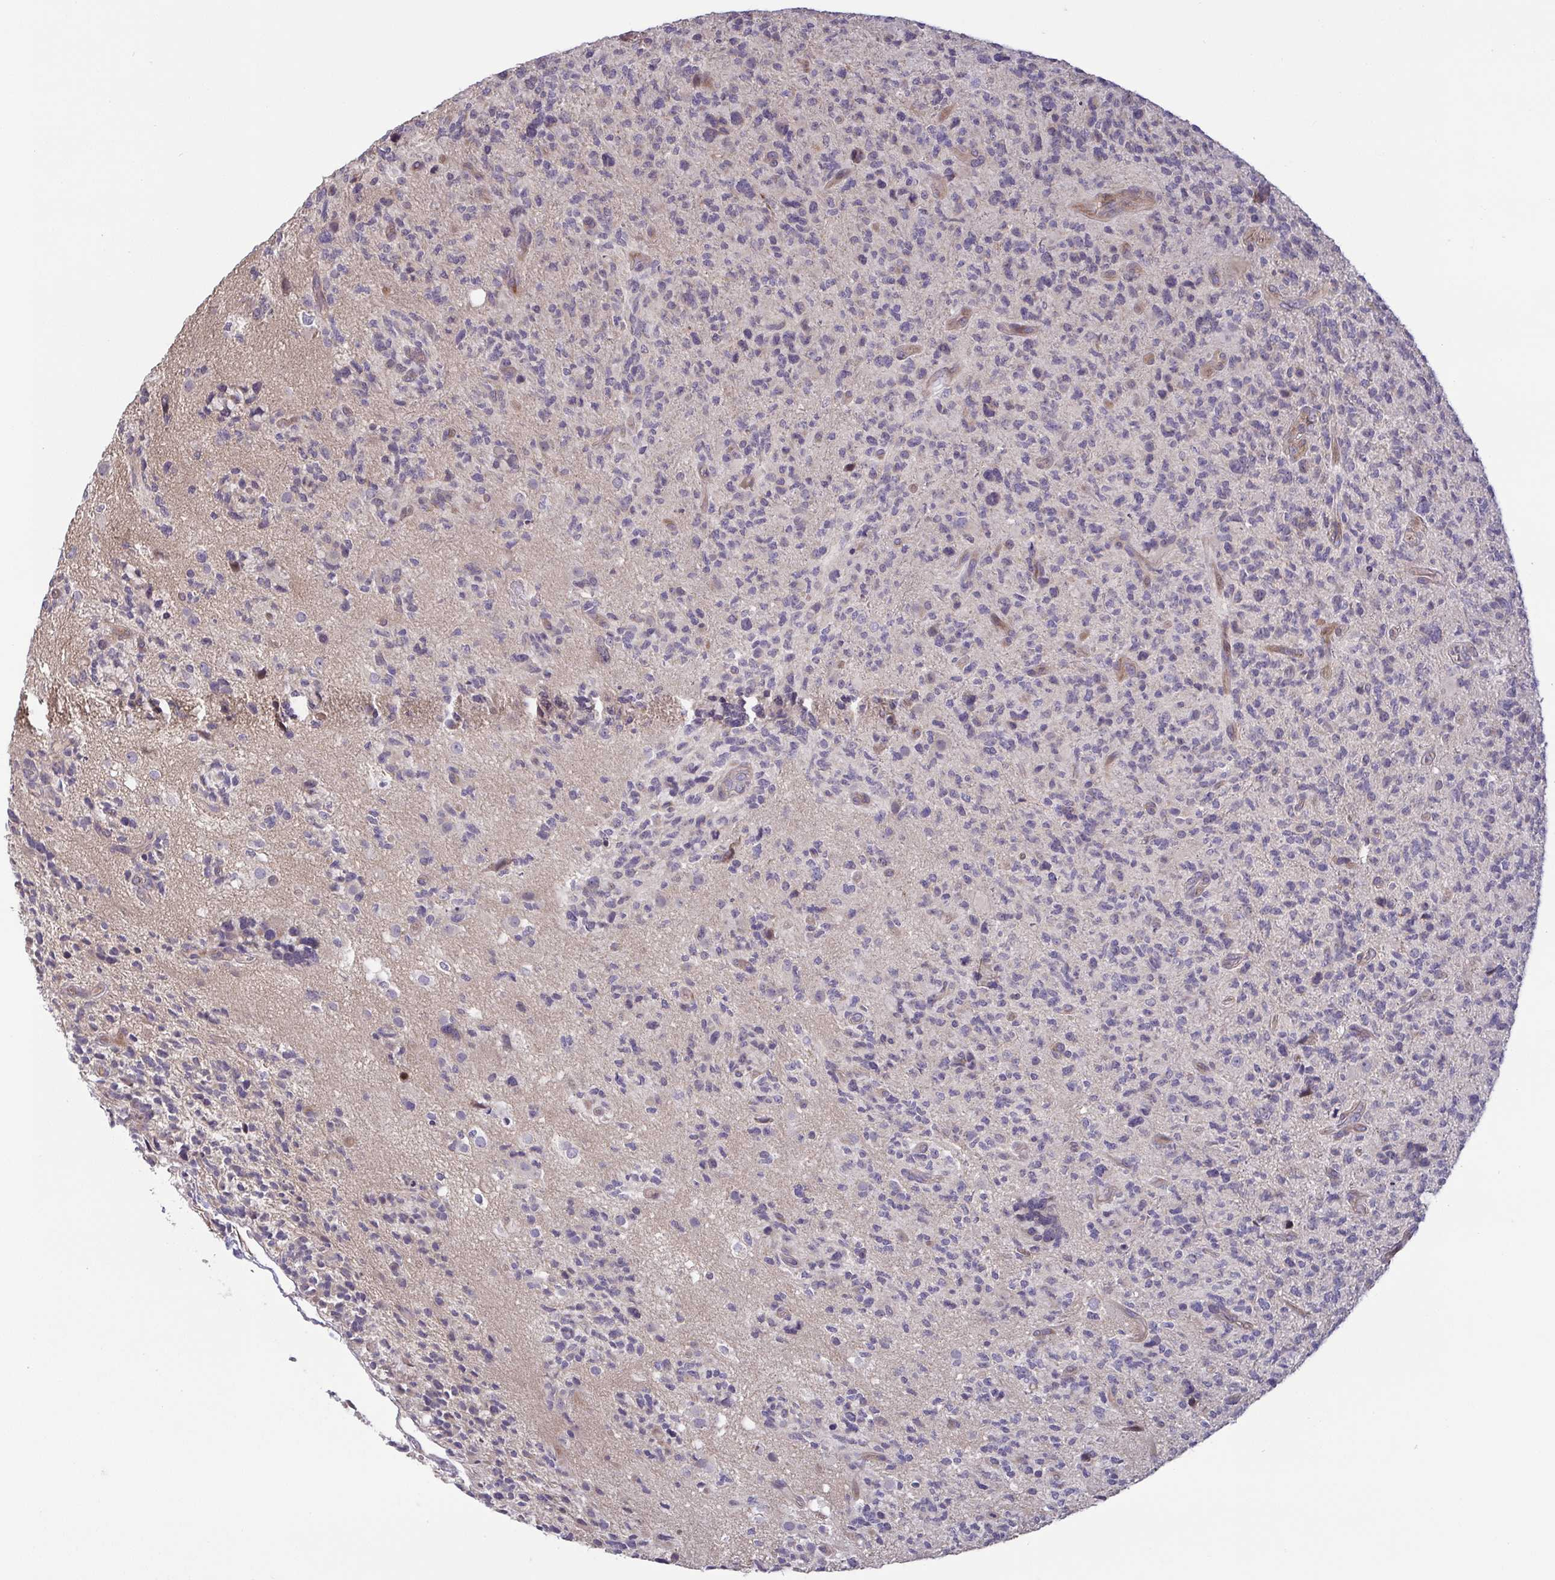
{"staining": {"intensity": "negative", "quantity": "none", "location": "none"}, "tissue": "glioma", "cell_type": "Tumor cells", "image_type": "cancer", "snomed": [{"axis": "morphology", "description": "Glioma, malignant, High grade"}, {"axis": "topography", "description": "Brain"}], "caption": "Immunohistochemistry (IHC) image of malignant high-grade glioma stained for a protein (brown), which shows no expression in tumor cells. (Brightfield microscopy of DAB (3,3'-diaminobenzidine) immunohistochemistry at high magnification).", "gene": "OSBPL7", "patient": {"sex": "female", "age": 71}}